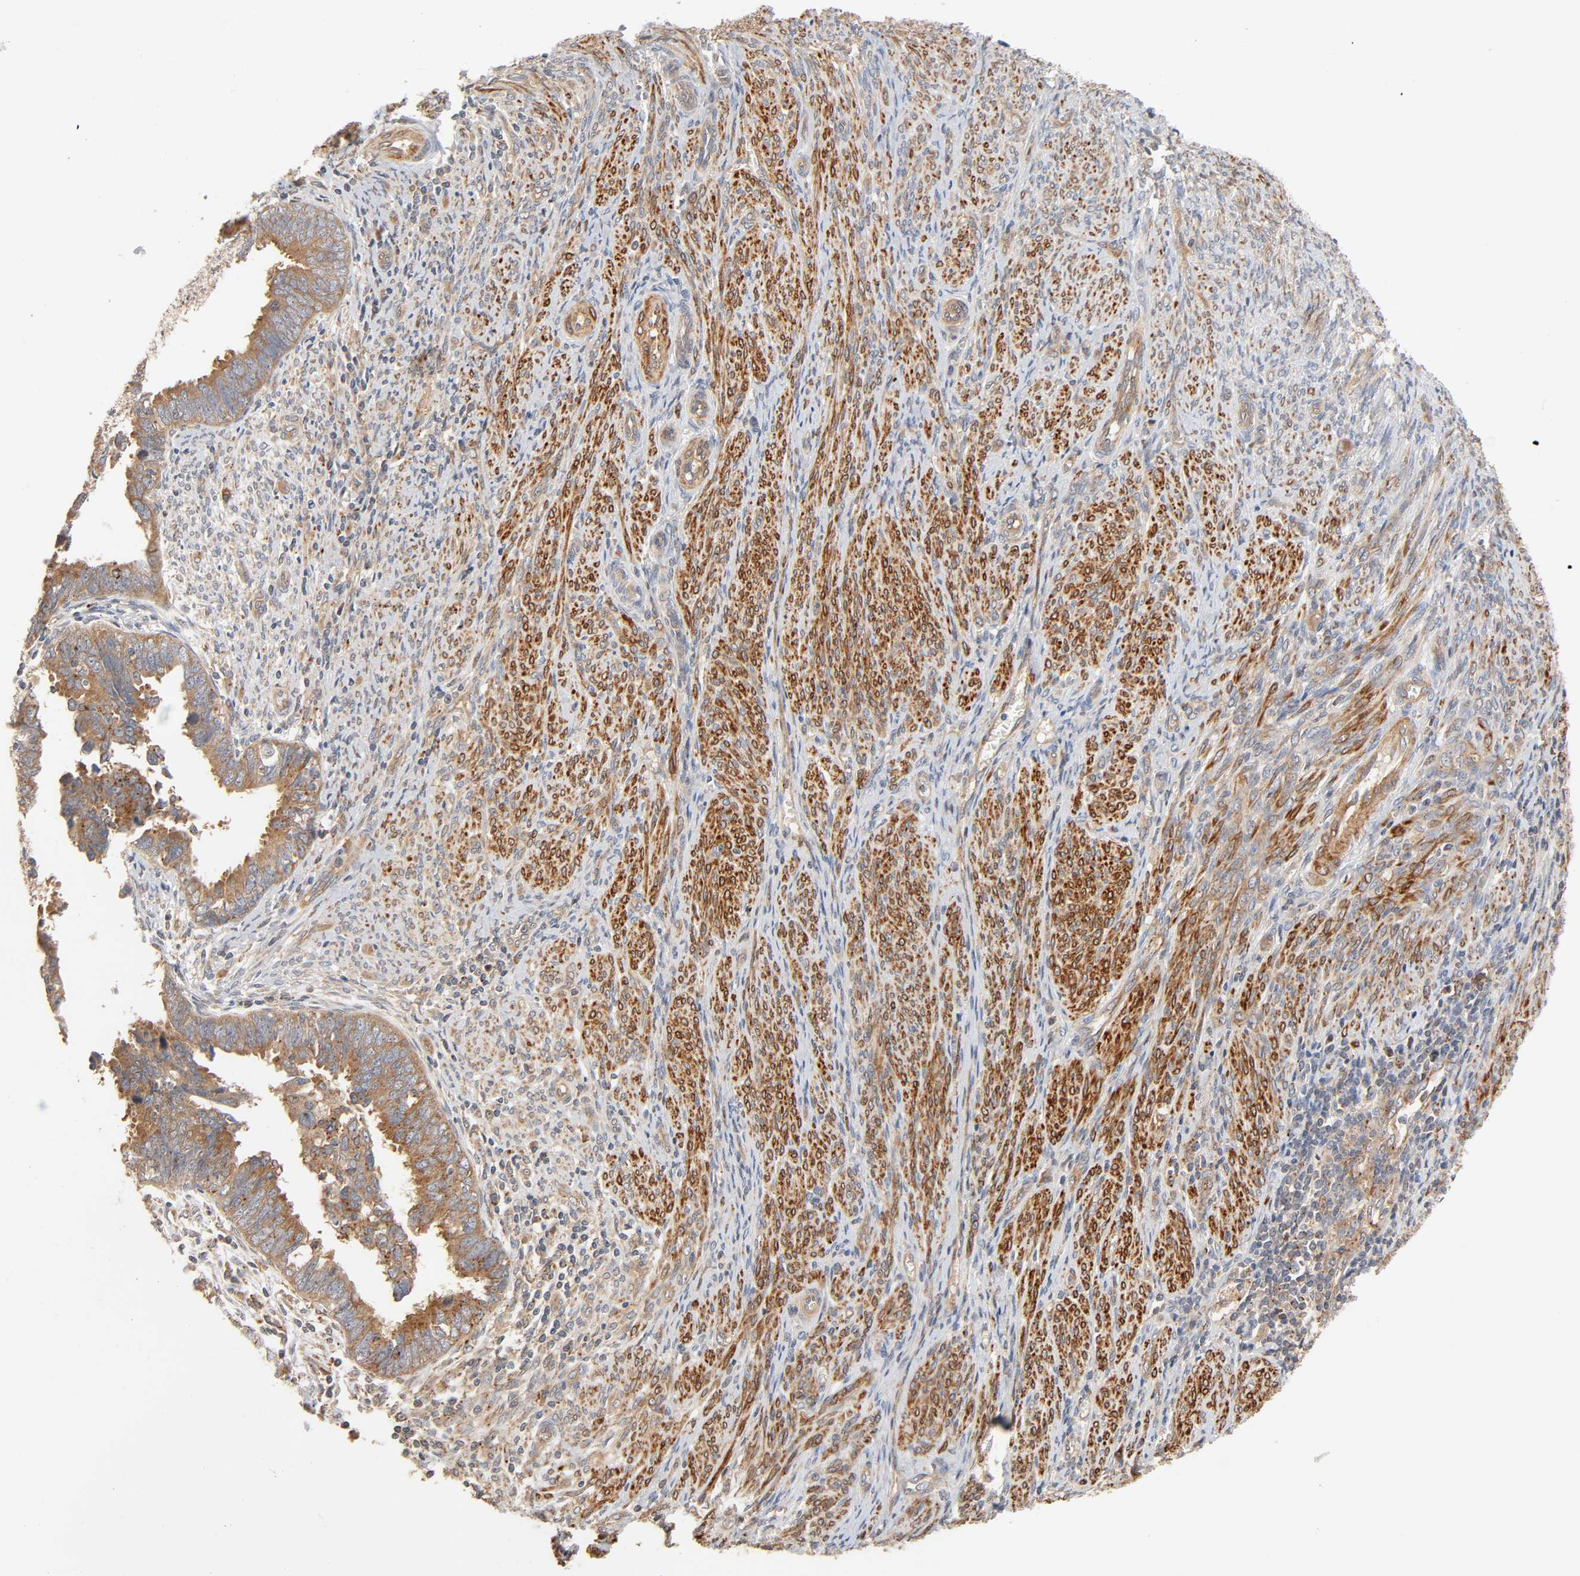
{"staining": {"intensity": "moderate", "quantity": ">75%", "location": "cytoplasmic/membranous"}, "tissue": "endometrial cancer", "cell_type": "Tumor cells", "image_type": "cancer", "snomed": [{"axis": "morphology", "description": "Adenocarcinoma, NOS"}, {"axis": "topography", "description": "Endometrium"}], "caption": "Protein positivity by IHC displays moderate cytoplasmic/membranous expression in approximately >75% of tumor cells in endometrial cancer (adenocarcinoma).", "gene": "NEMF", "patient": {"sex": "female", "age": 75}}